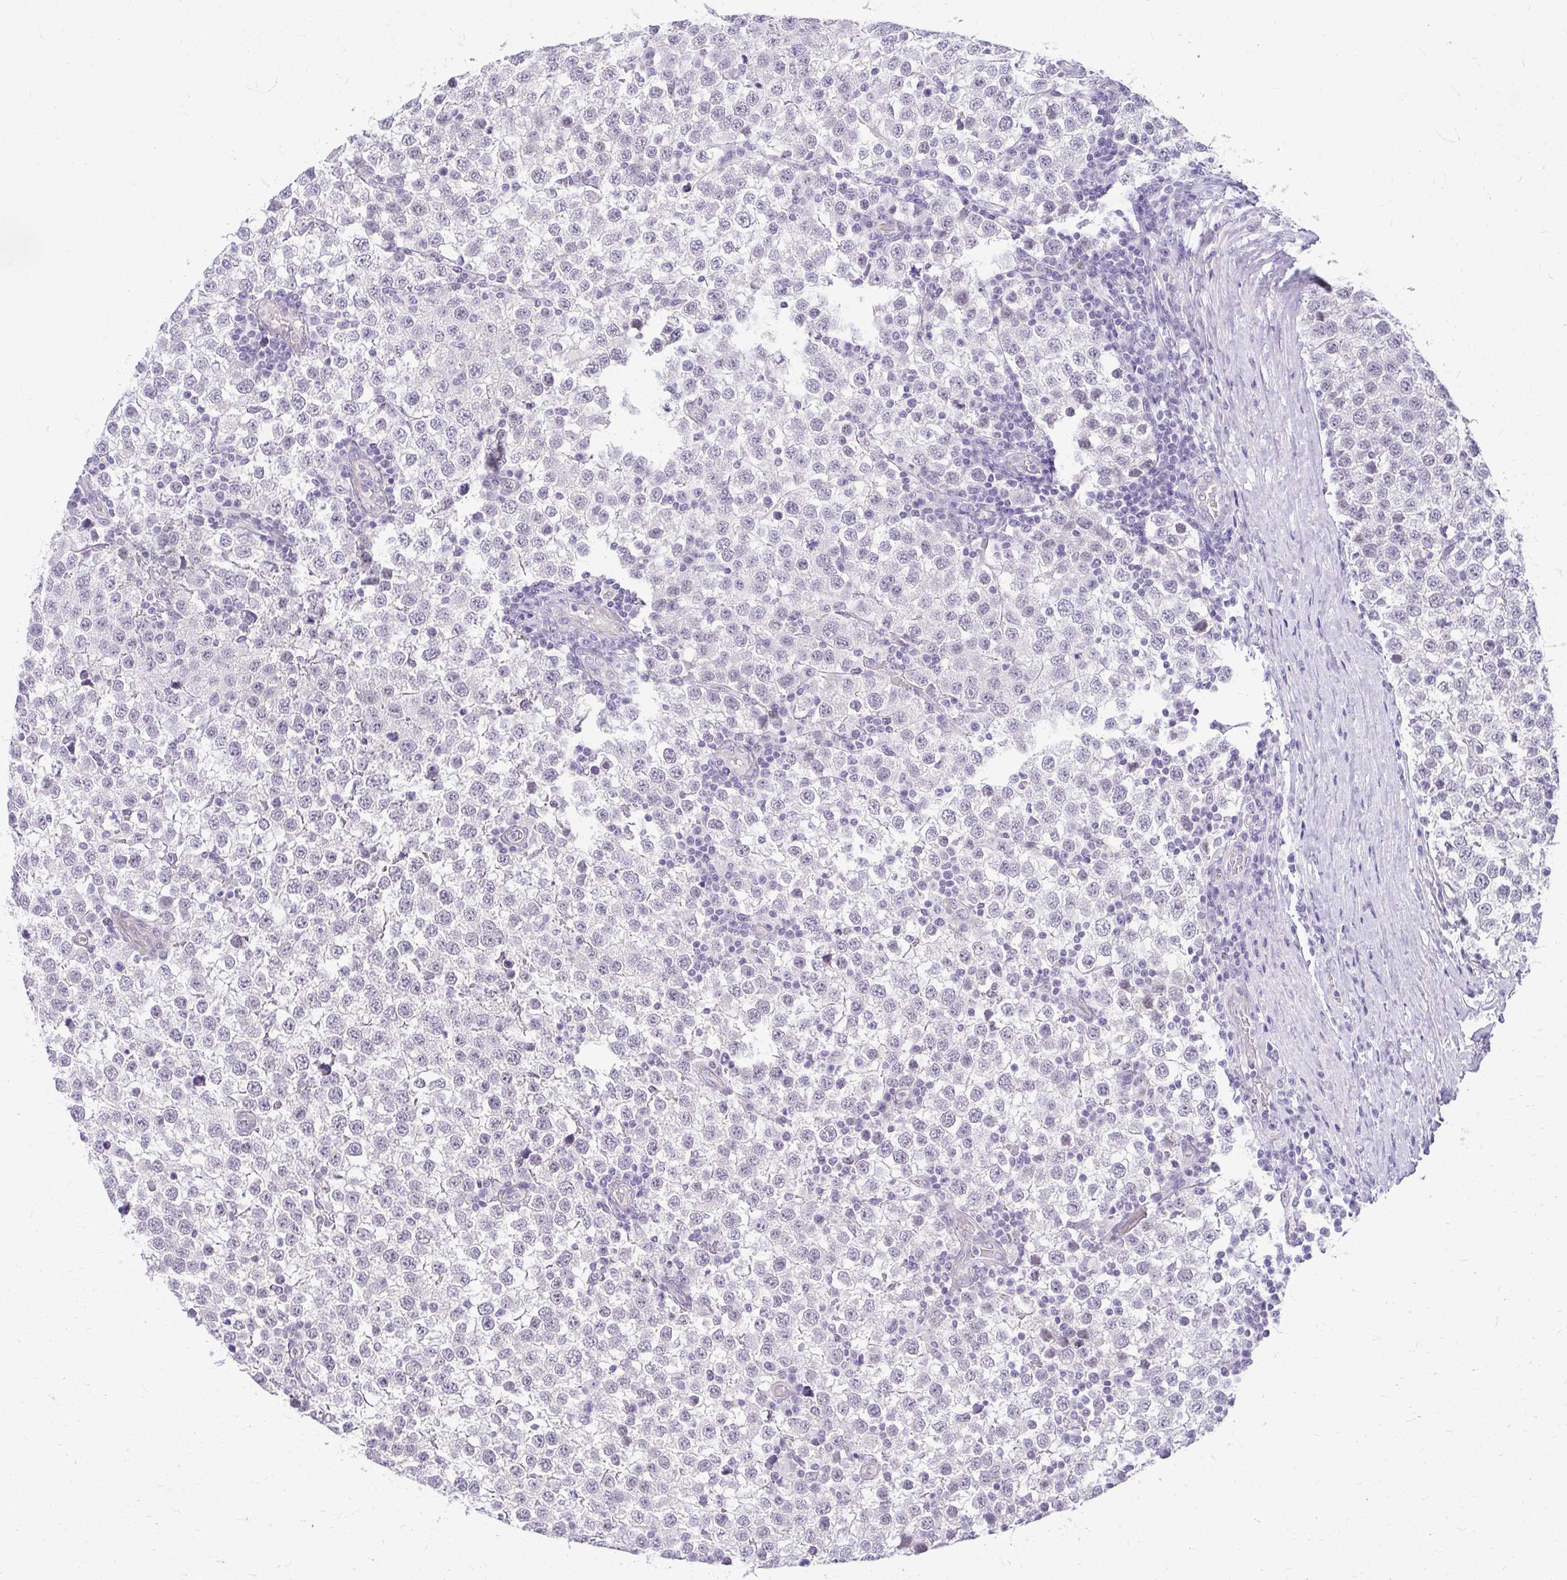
{"staining": {"intensity": "negative", "quantity": "none", "location": "none"}, "tissue": "testis cancer", "cell_type": "Tumor cells", "image_type": "cancer", "snomed": [{"axis": "morphology", "description": "Seminoma, NOS"}, {"axis": "topography", "description": "Testis"}], "caption": "Tumor cells are negative for brown protein staining in testis cancer (seminoma).", "gene": "TEX33", "patient": {"sex": "male", "age": 34}}